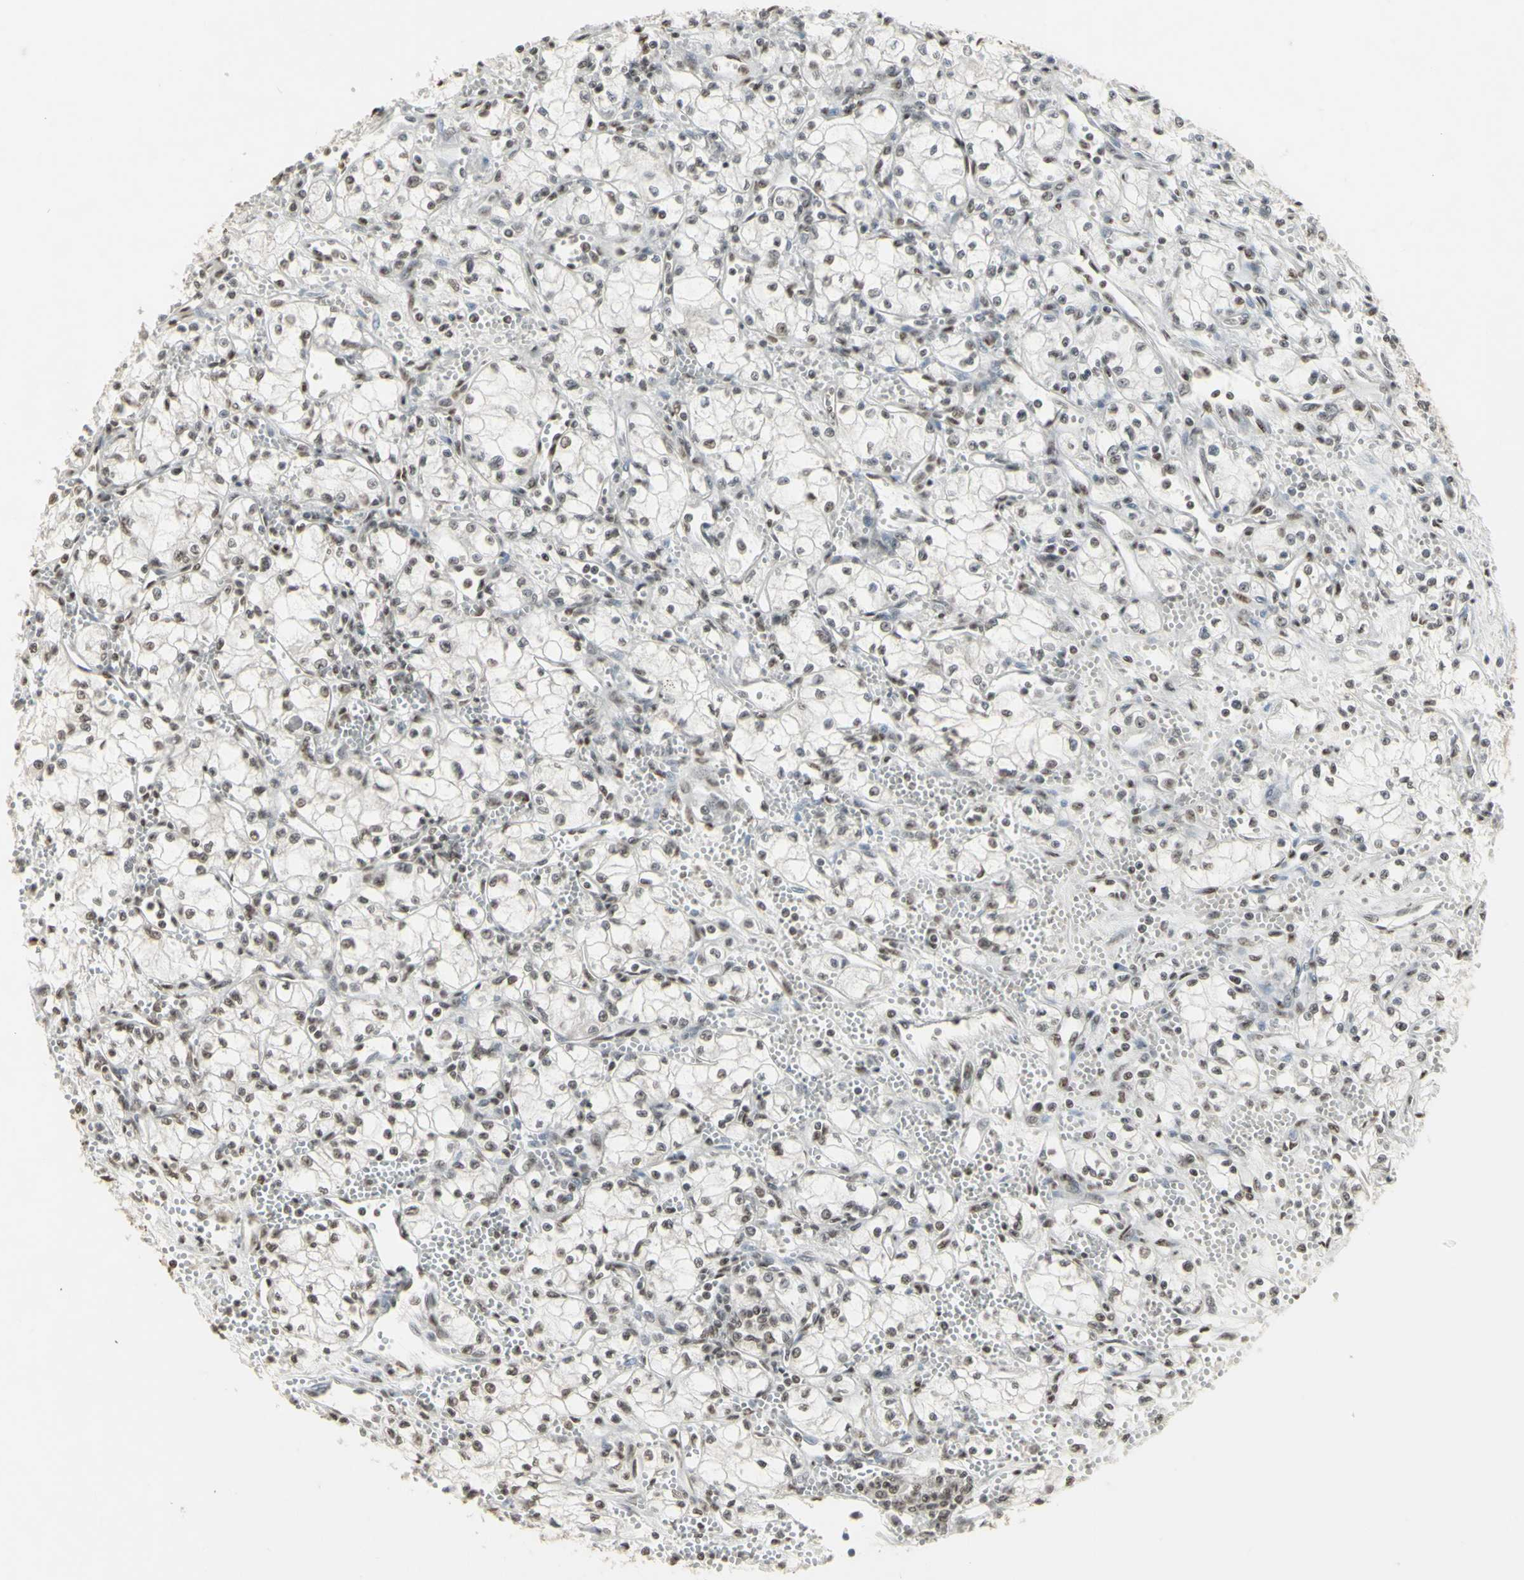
{"staining": {"intensity": "weak", "quantity": "25%-75%", "location": "nuclear"}, "tissue": "renal cancer", "cell_type": "Tumor cells", "image_type": "cancer", "snomed": [{"axis": "morphology", "description": "Normal tissue, NOS"}, {"axis": "morphology", "description": "Adenocarcinoma, NOS"}, {"axis": "topography", "description": "Kidney"}], "caption": "IHC image of neoplastic tissue: human adenocarcinoma (renal) stained using immunohistochemistry exhibits low levels of weak protein expression localized specifically in the nuclear of tumor cells, appearing as a nuclear brown color.", "gene": "TRIM28", "patient": {"sex": "male", "age": 59}}